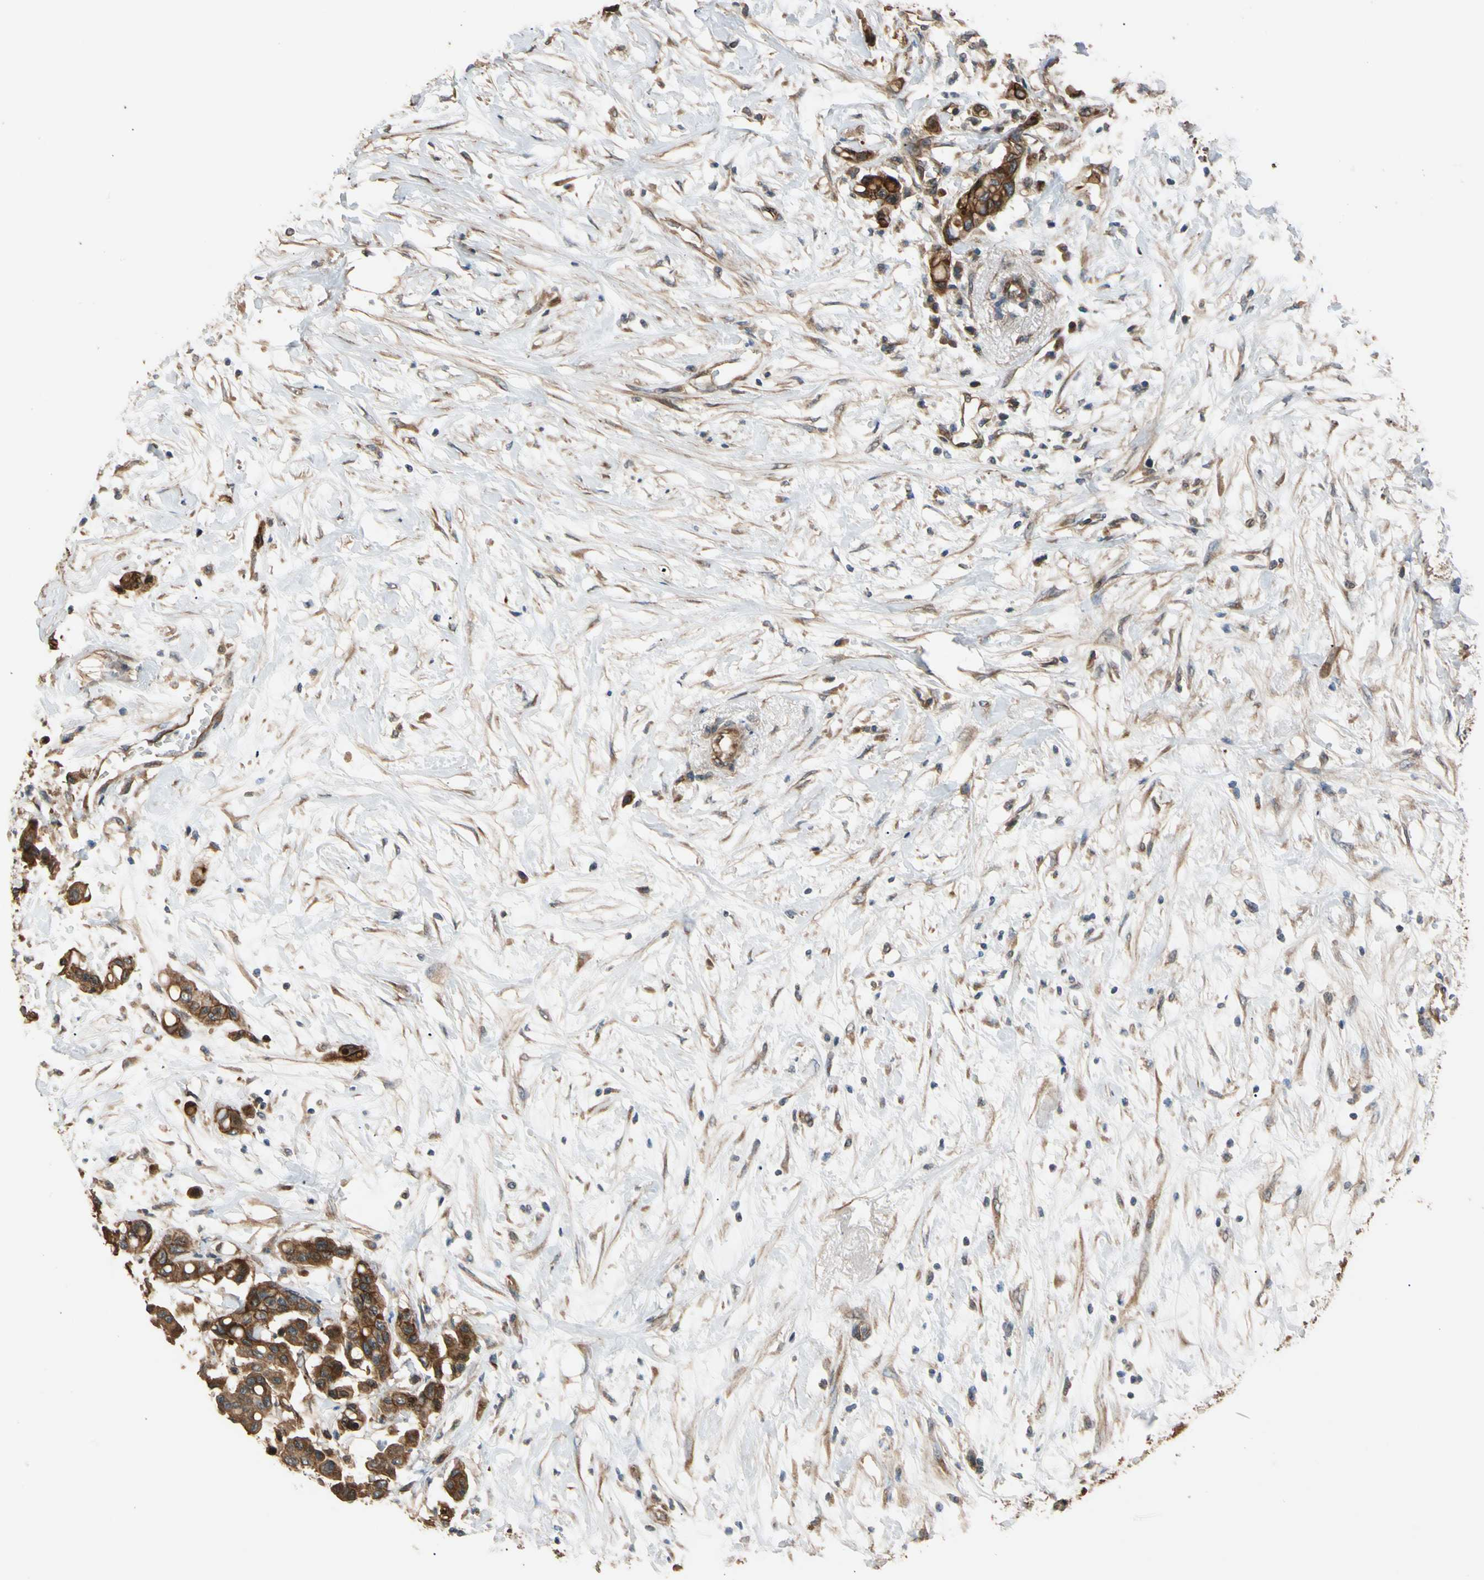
{"staining": {"intensity": "strong", "quantity": ">75%", "location": "cytoplasmic/membranous"}, "tissue": "colorectal cancer", "cell_type": "Tumor cells", "image_type": "cancer", "snomed": [{"axis": "morphology", "description": "Normal tissue, NOS"}, {"axis": "morphology", "description": "Adenocarcinoma, NOS"}, {"axis": "topography", "description": "Colon"}], "caption": "Protein staining shows strong cytoplasmic/membranous staining in about >75% of tumor cells in colorectal cancer (adenocarcinoma).", "gene": "MGRN1", "patient": {"sex": "male", "age": 82}}